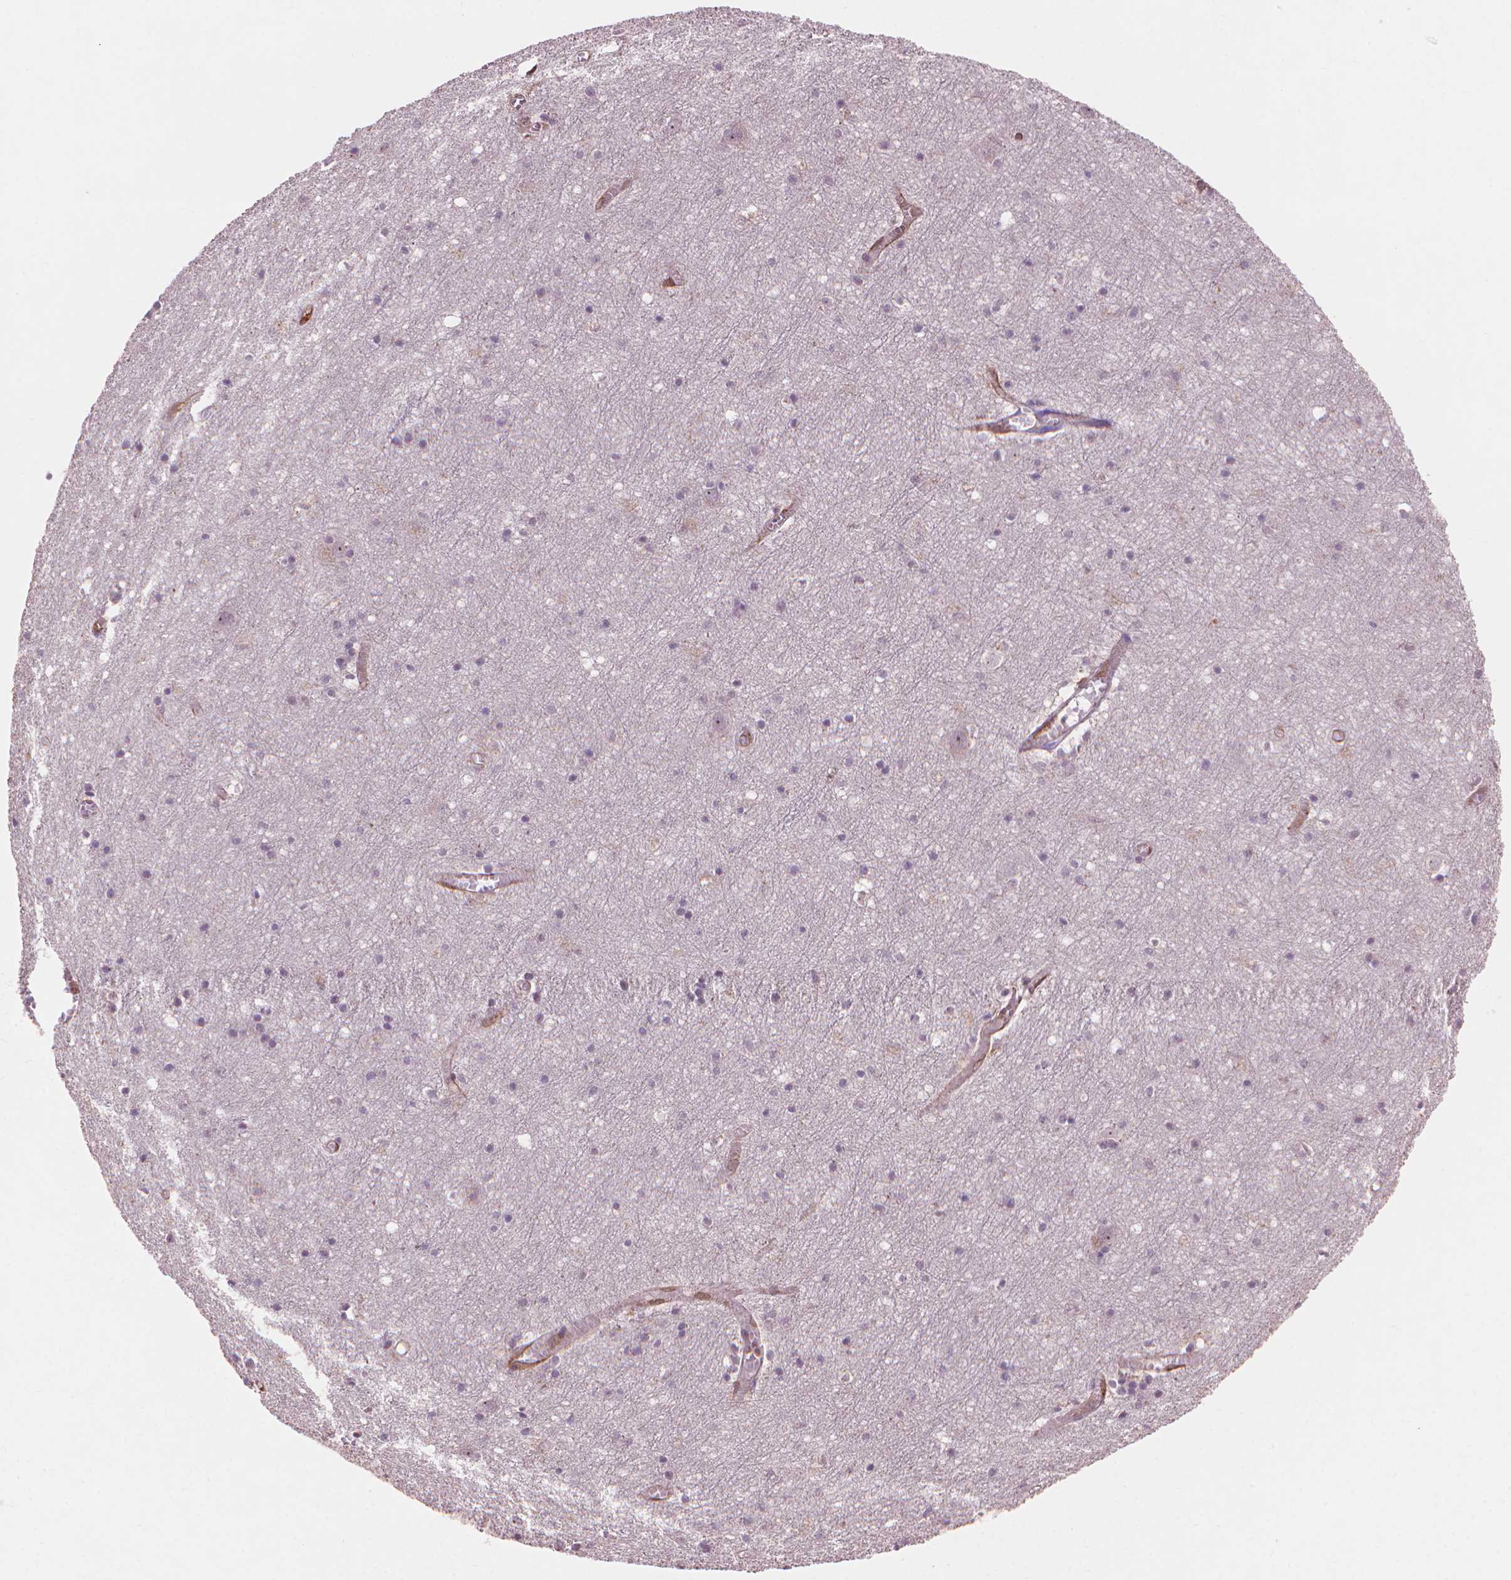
{"staining": {"intensity": "moderate", "quantity": ">75%", "location": "cytoplasmic/membranous,nuclear"}, "tissue": "cerebral cortex", "cell_type": "Endothelial cells", "image_type": "normal", "snomed": [{"axis": "morphology", "description": "Normal tissue, NOS"}, {"axis": "topography", "description": "Cerebral cortex"}], "caption": "A brown stain highlights moderate cytoplasmic/membranous,nuclear expression of a protein in endothelial cells of benign cerebral cortex.", "gene": "SMC2", "patient": {"sex": "male", "age": 70}}